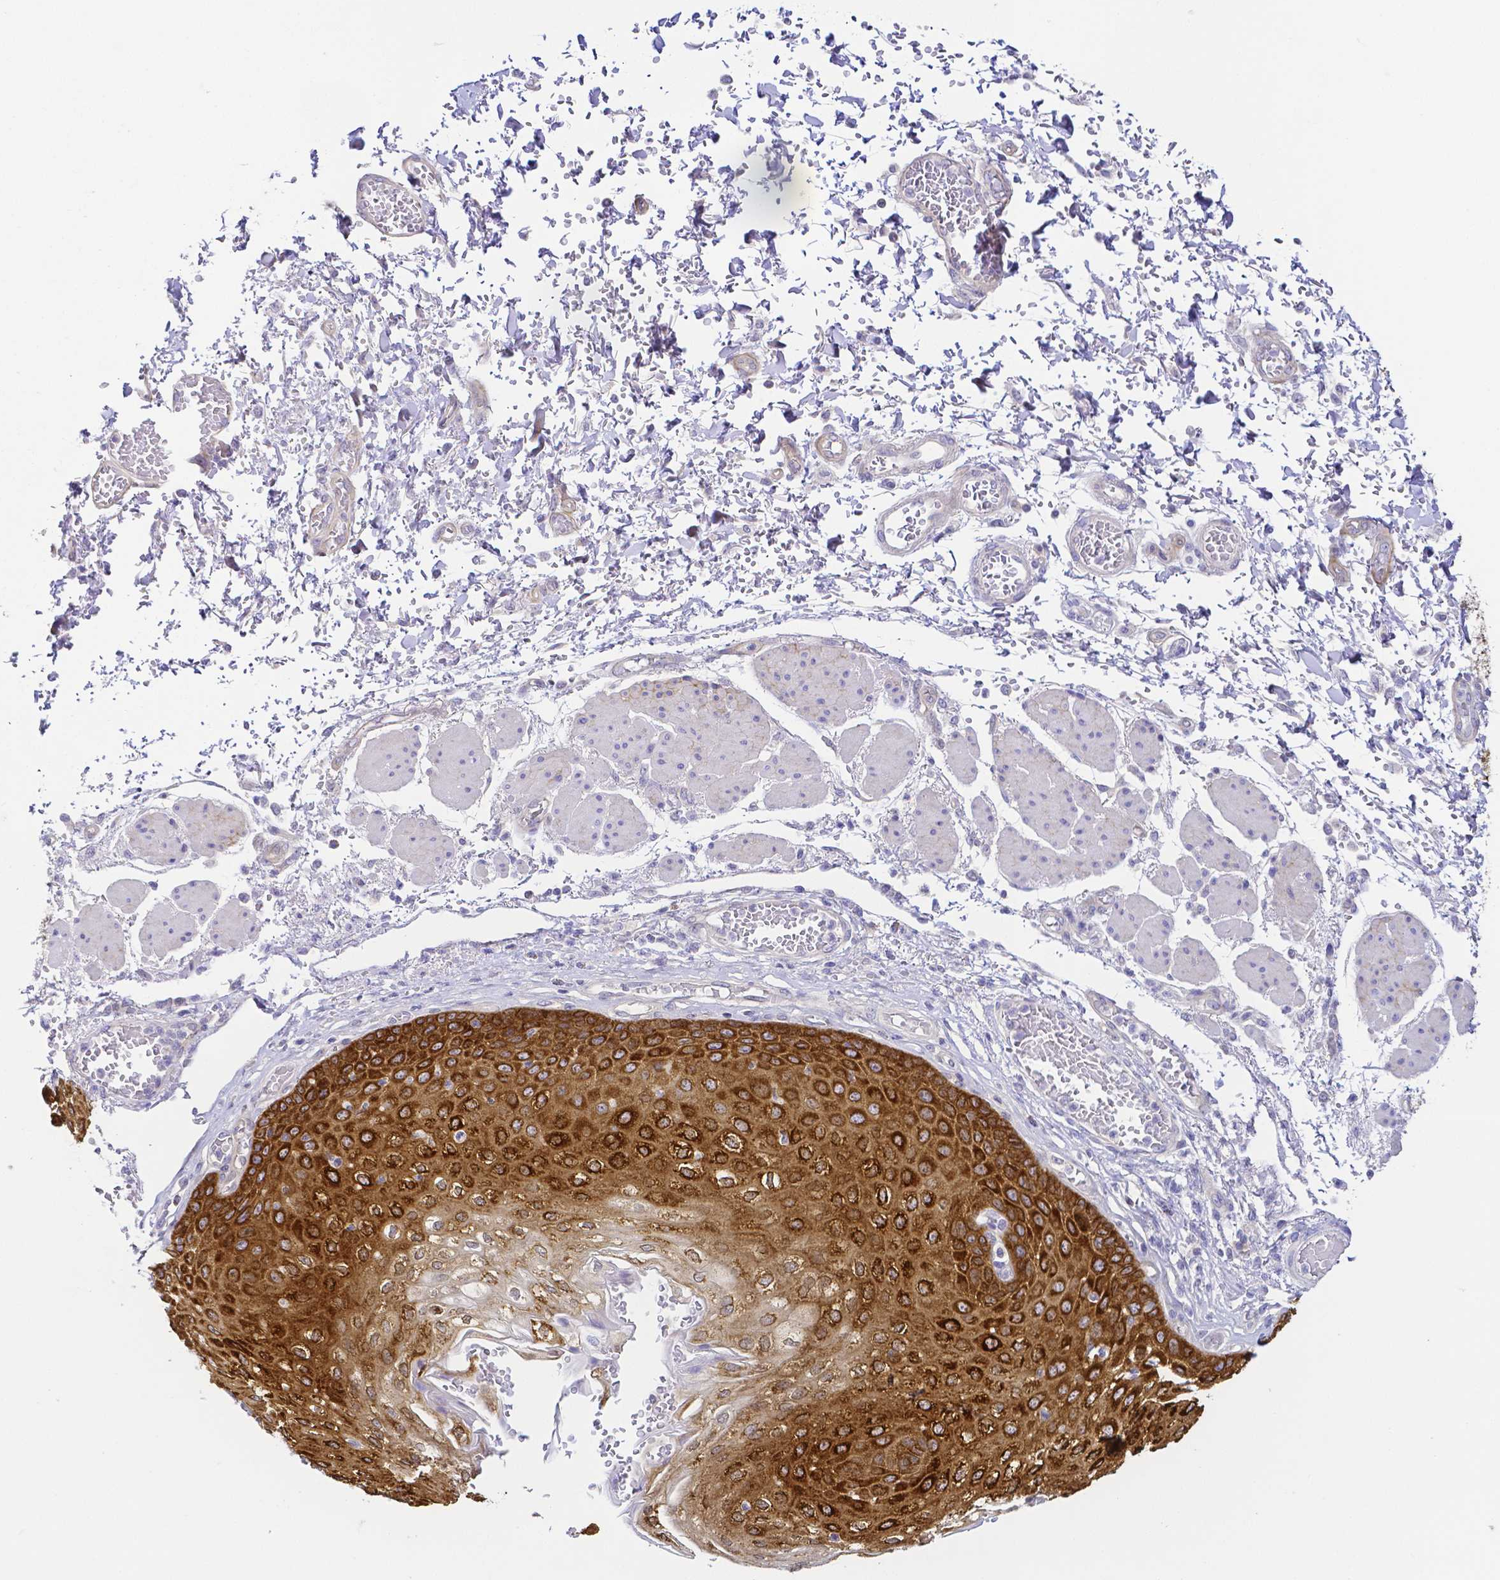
{"staining": {"intensity": "strong", "quantity": ">75%", "location": "cytoplasmic/membranous,nuclear"}, "tissue": "esophagus", "cell_type": "Squamous epithelial cells", "image_type": "normal", "snomed": [{"axis": "morphology", "description": "Normal tissue, NOS"}, {"axis": "morphology", "description": "Adenocarcinoma, NOS"}, {"axis": "topography", "description": "Esophagus"}], "caption": "Immunohistochemical staining of unremarkable esophagus displays strong cytoplasmic/membranous,nuclear protein staining in about >75% of squamous epithelial cells. Nuclei are stained in blue.", "gene": "PKP3", "patient": {"sex": "male", "age": 81}}